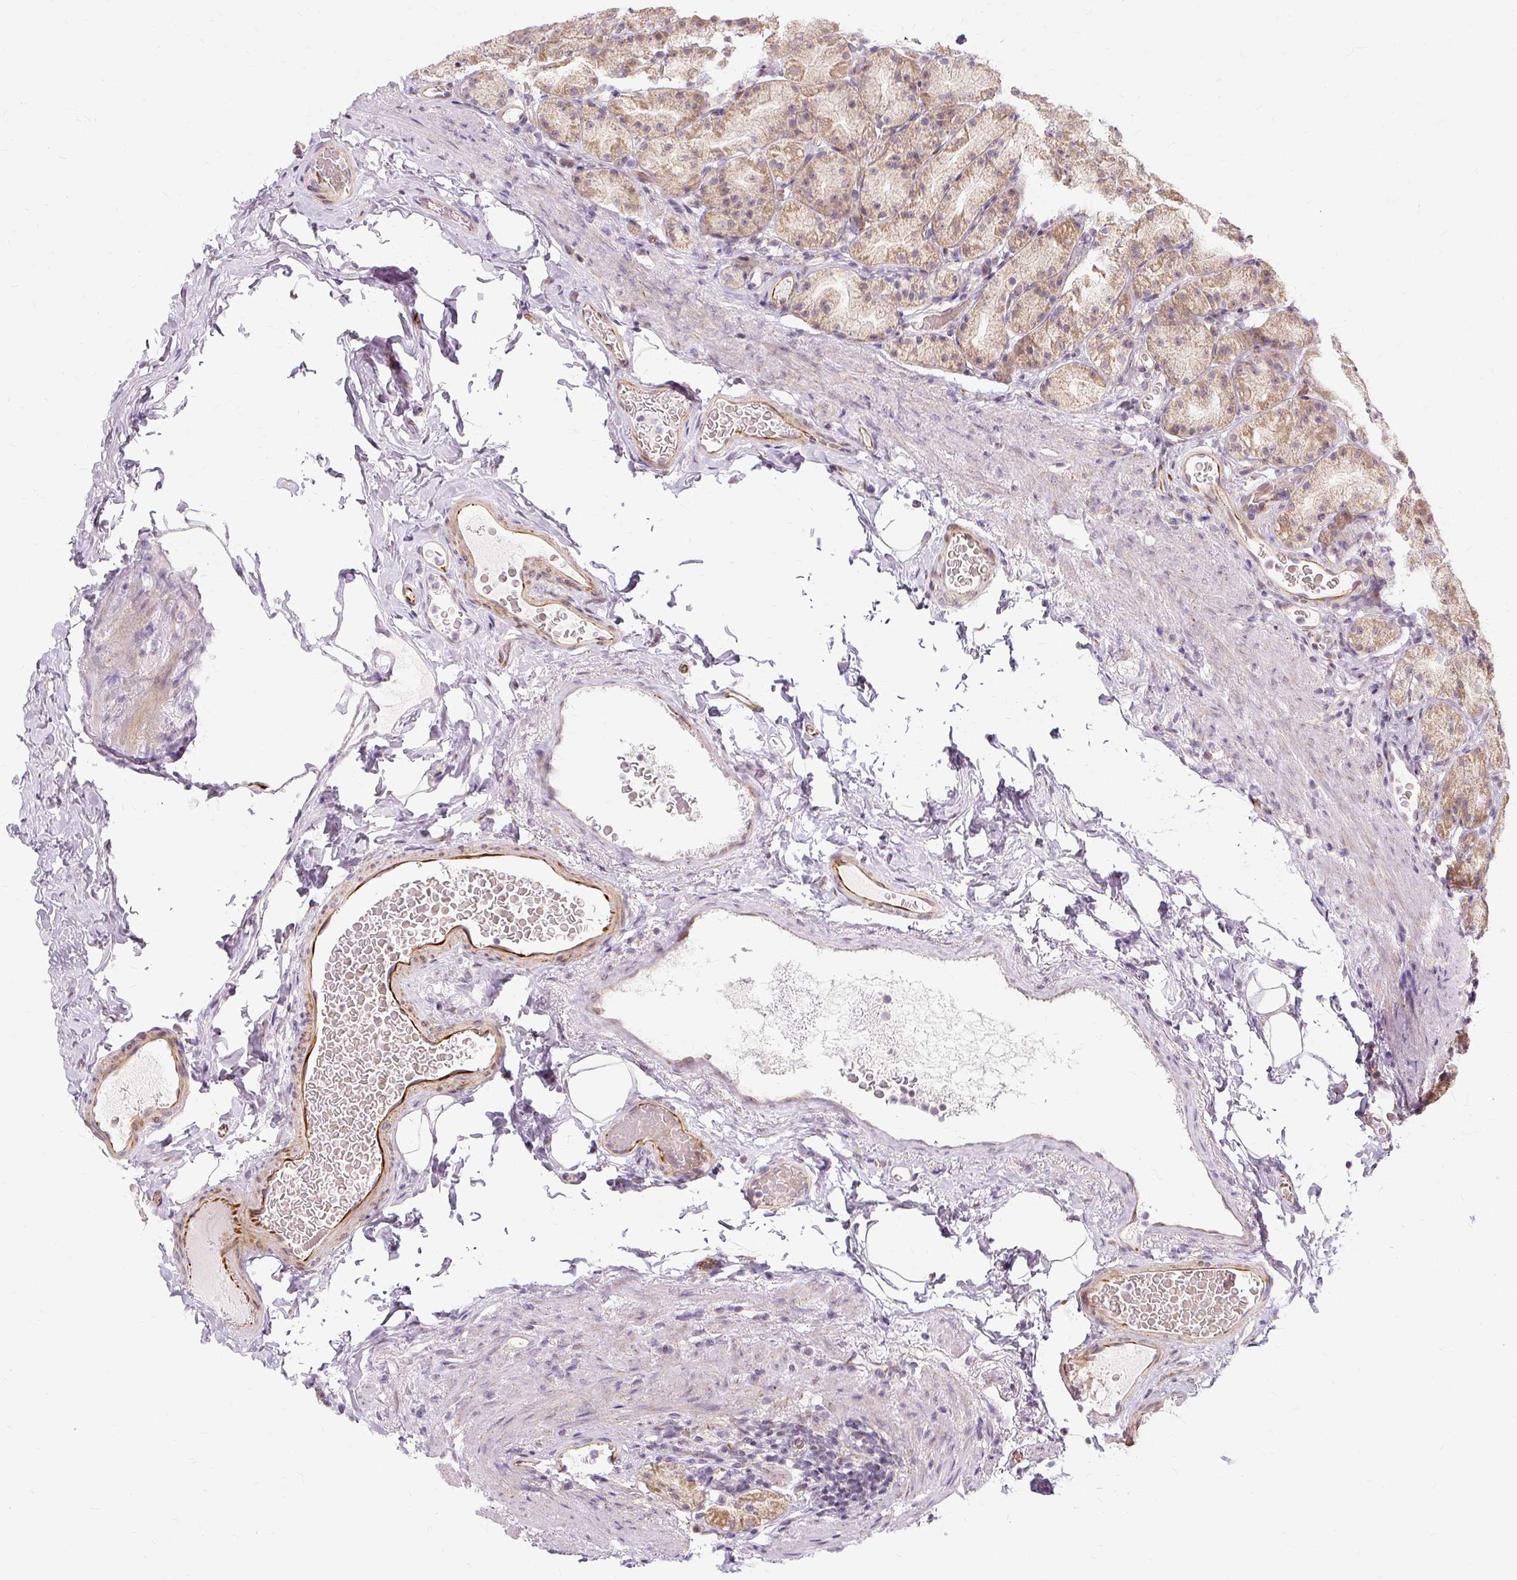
{"staining": {"intensity": "moderate", "quantity": ">75%", "location": "cytoplasmic/membranous,nuclear"}, "tissue": "stomach", "cell_type": "Glandular cells", "image_type": "normal", "snomed": [{"axis": "morphology", "description": "Normal tissue, NOS"}, {"axis": "topography", "description": "Stomach, upper"}, {"axis": "topography", "description": "Stomach"}], "caption": "DAB (3,3'-diaminobenzidine) immunohistochemical staining of benign stomach displays moderate cytoplasmic/membranous,nuclear protein staining in approximately >75% of glandular cells.", "gene": "MMACHC", "patient": {"sex": "male", "age": 68}}